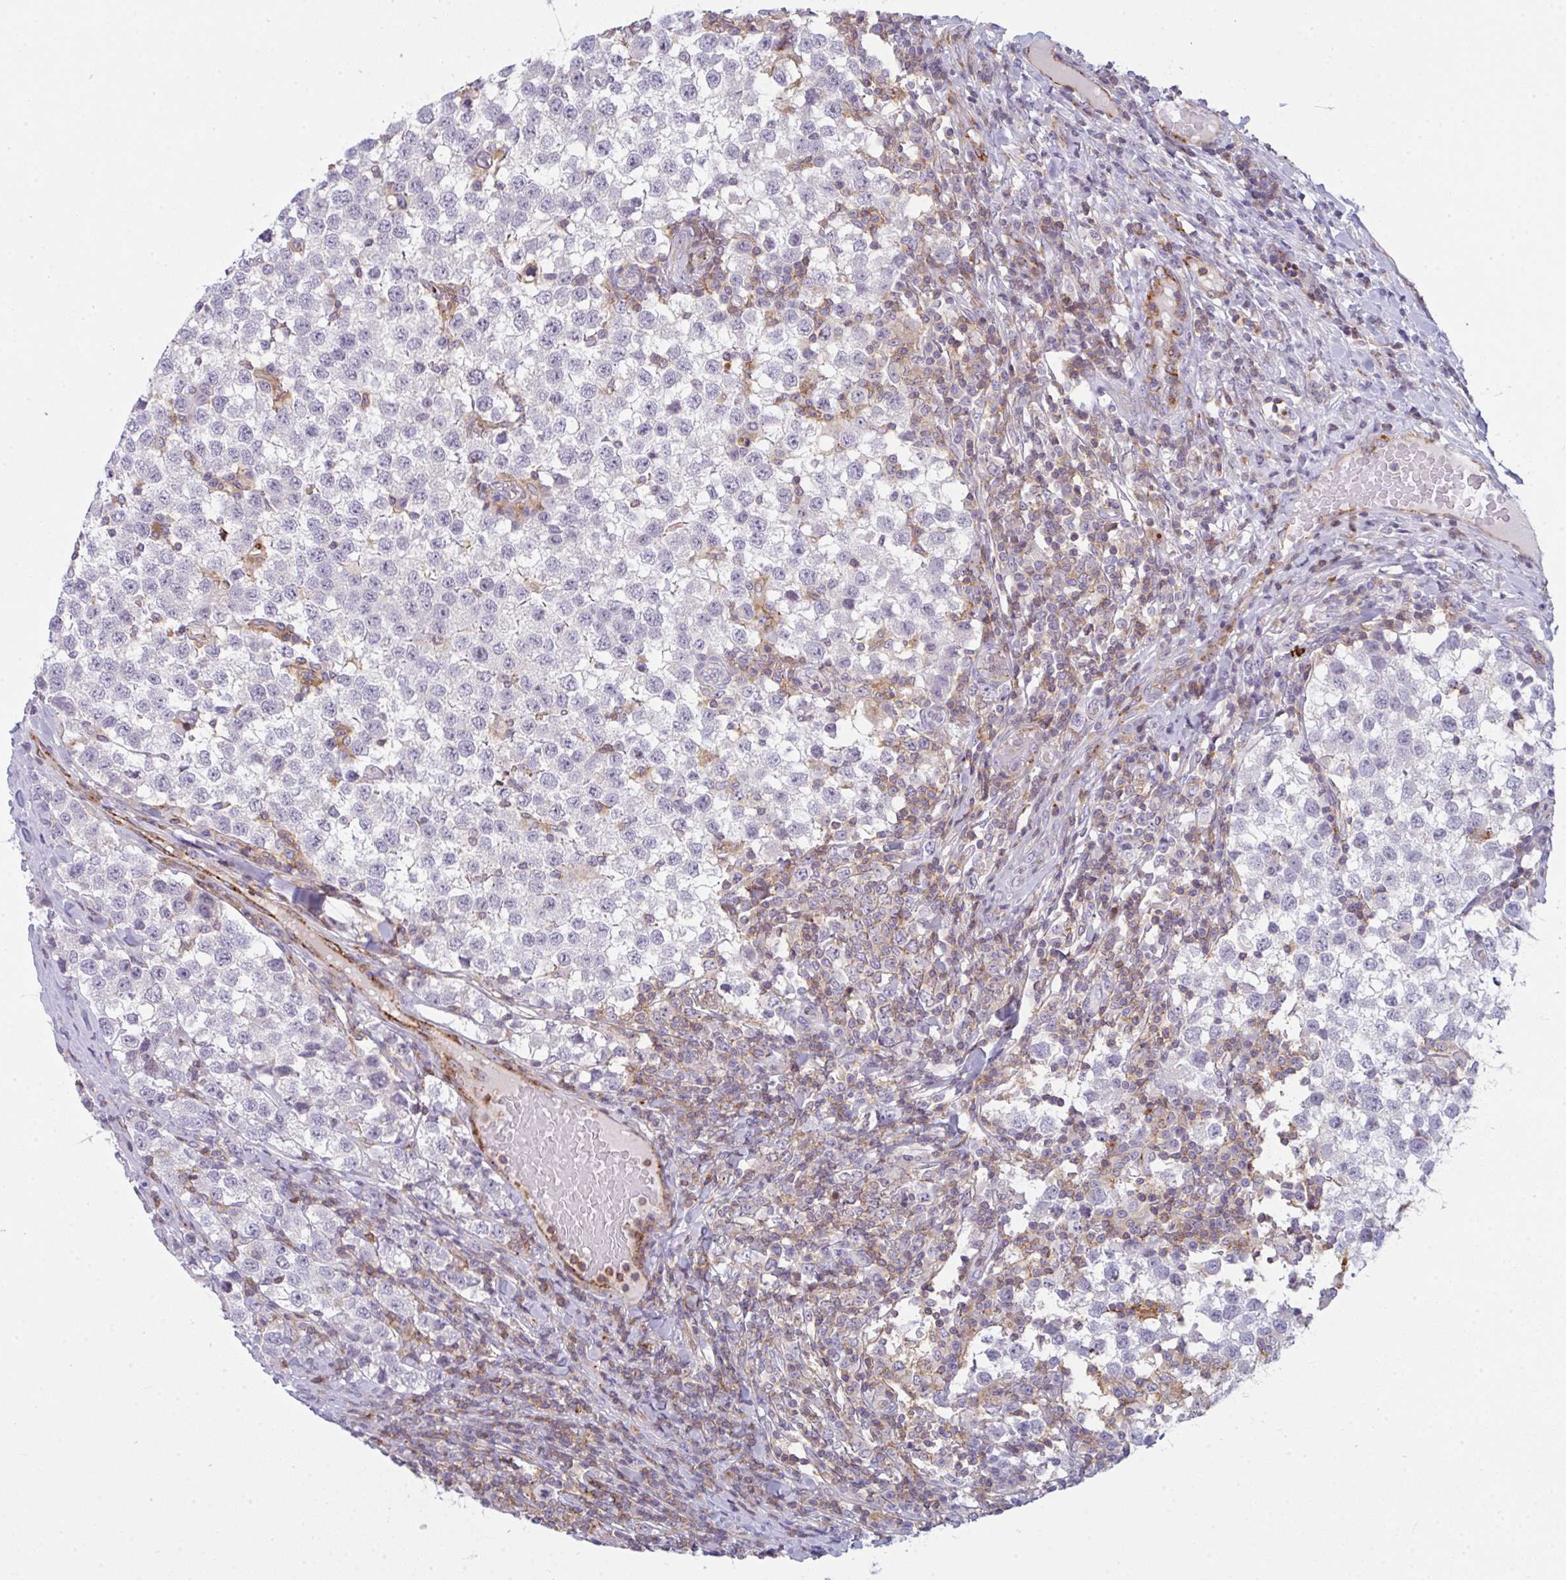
{"staining": {"intensity": "negative", "quantity": "none", "location": "none"}, "tissue": "testis cancer", "cell_type": "Tumor cells", "image_type": "cancer", "snomed": [{"axis": "morphology", "description": "Seminoma, NOS"}, {"axis": "topography", "description": "Testis"}], "caption": "Immunohistochemistry (IHC) photomicrograph of human testis seminoma stained for a protein (brown), which exhibits no expression in tumor cells.", "gene": "CD80", "patient": {"sex": "male", "age": 34}}